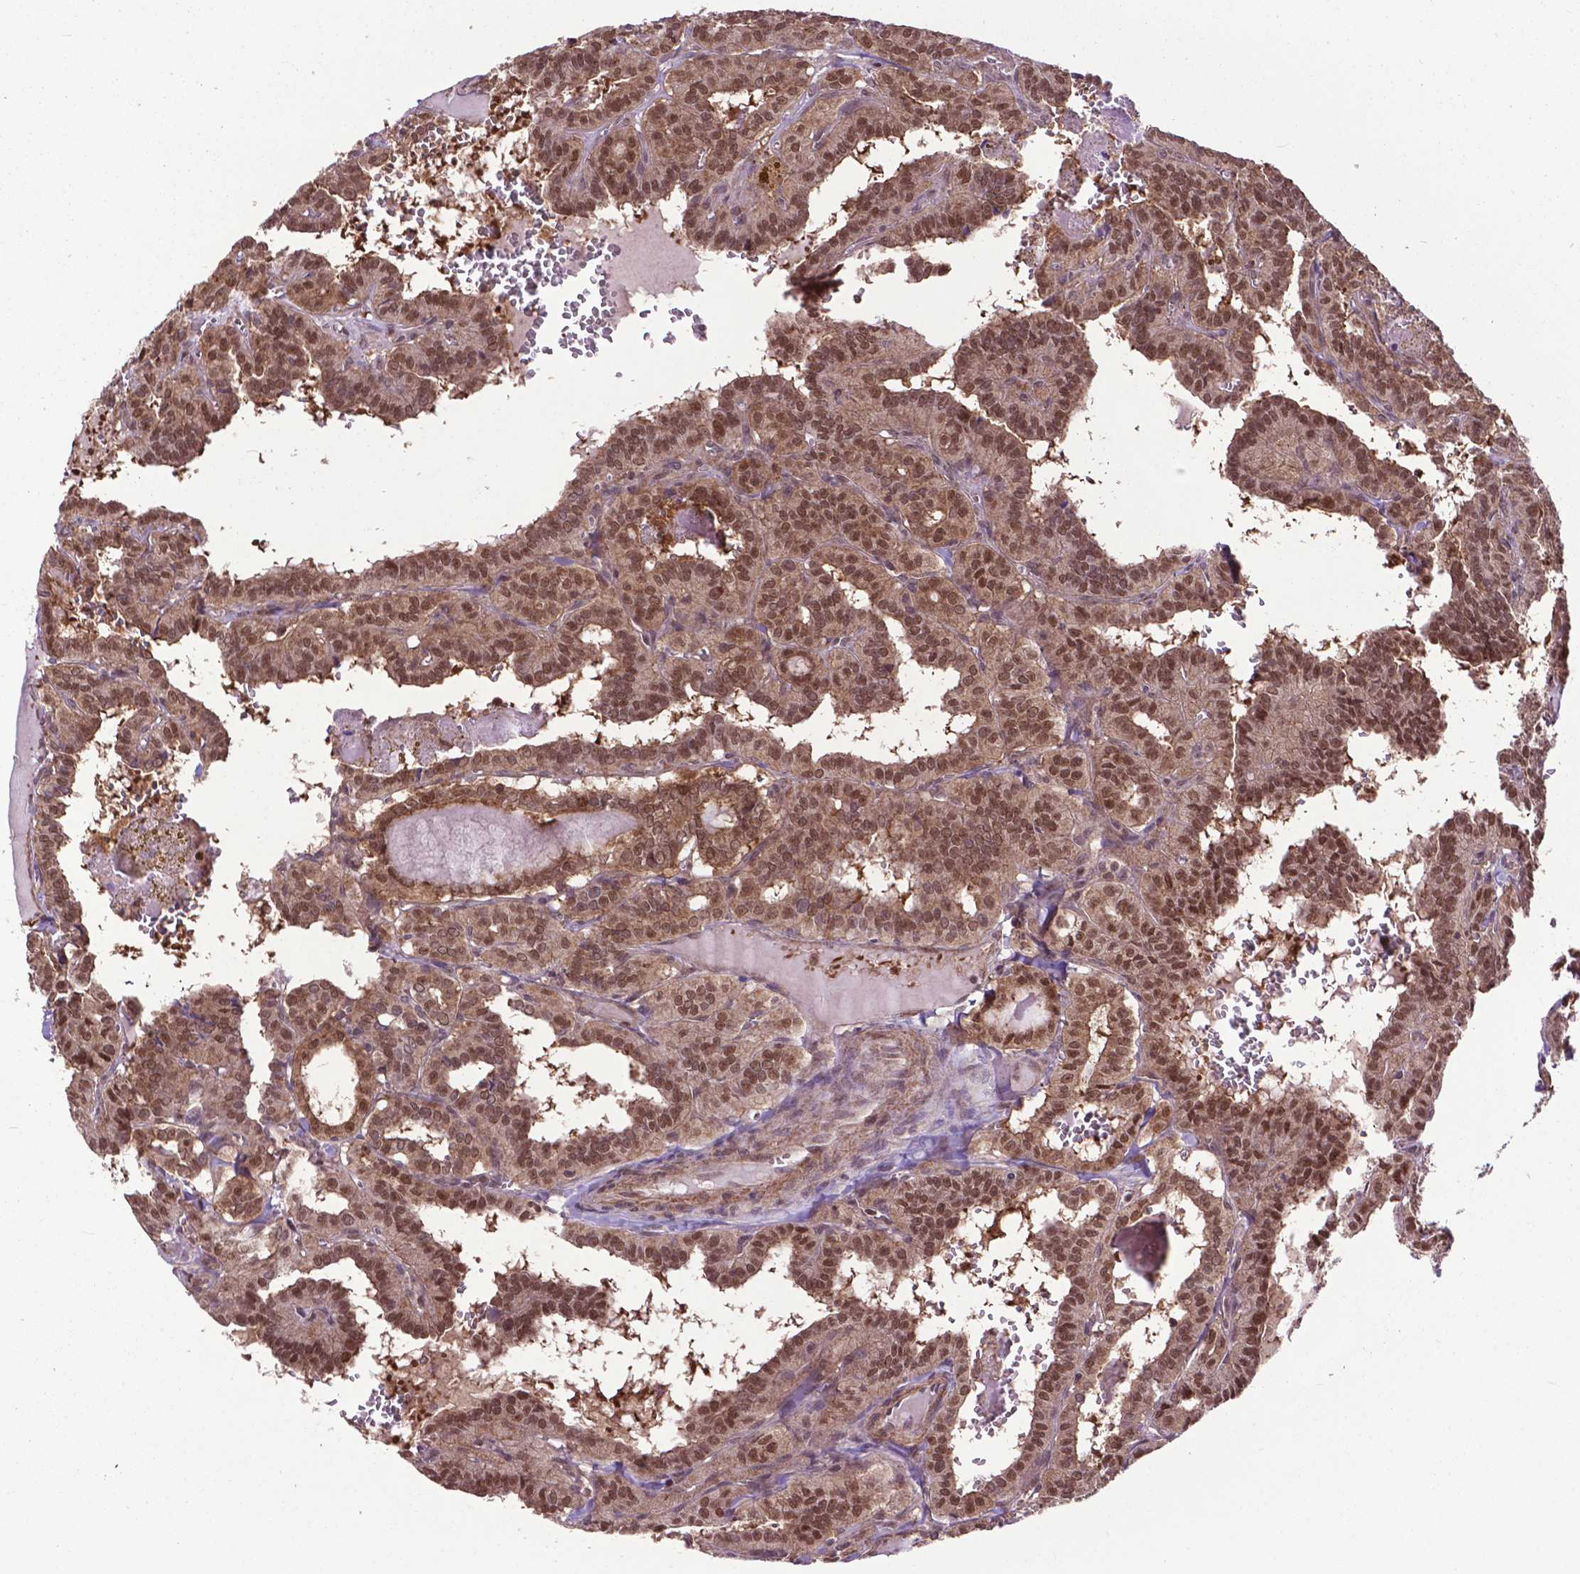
{"staining": {"intensity": "moderate", "quantity": ">75%", "location": "cytoplasmic/membranous,nuclear"}, "tissue": "thyroid cancer", "cell_type": "Tumor cells", "image_type": "cancer", "snomed": [{"axis": "morphology", "description": "Papillary adenocarcinoma, NOS"}, {"axis": "topography", "description": "Thyroid gland"}], "caption": "Immunohistochemistry (IHC) image of neoplastic tissue: thyroid papillary adenocarcinoma stained using IHC displays medium levels of moderate protein expression localized specifically in the cytoplasmic/membranous and nuclear of tumor cells, appearing as a cytoplasmic/membranous and nuclear brown color.", "gene": "OTUB1", "patient": {"sex": "female", "age": 21}}